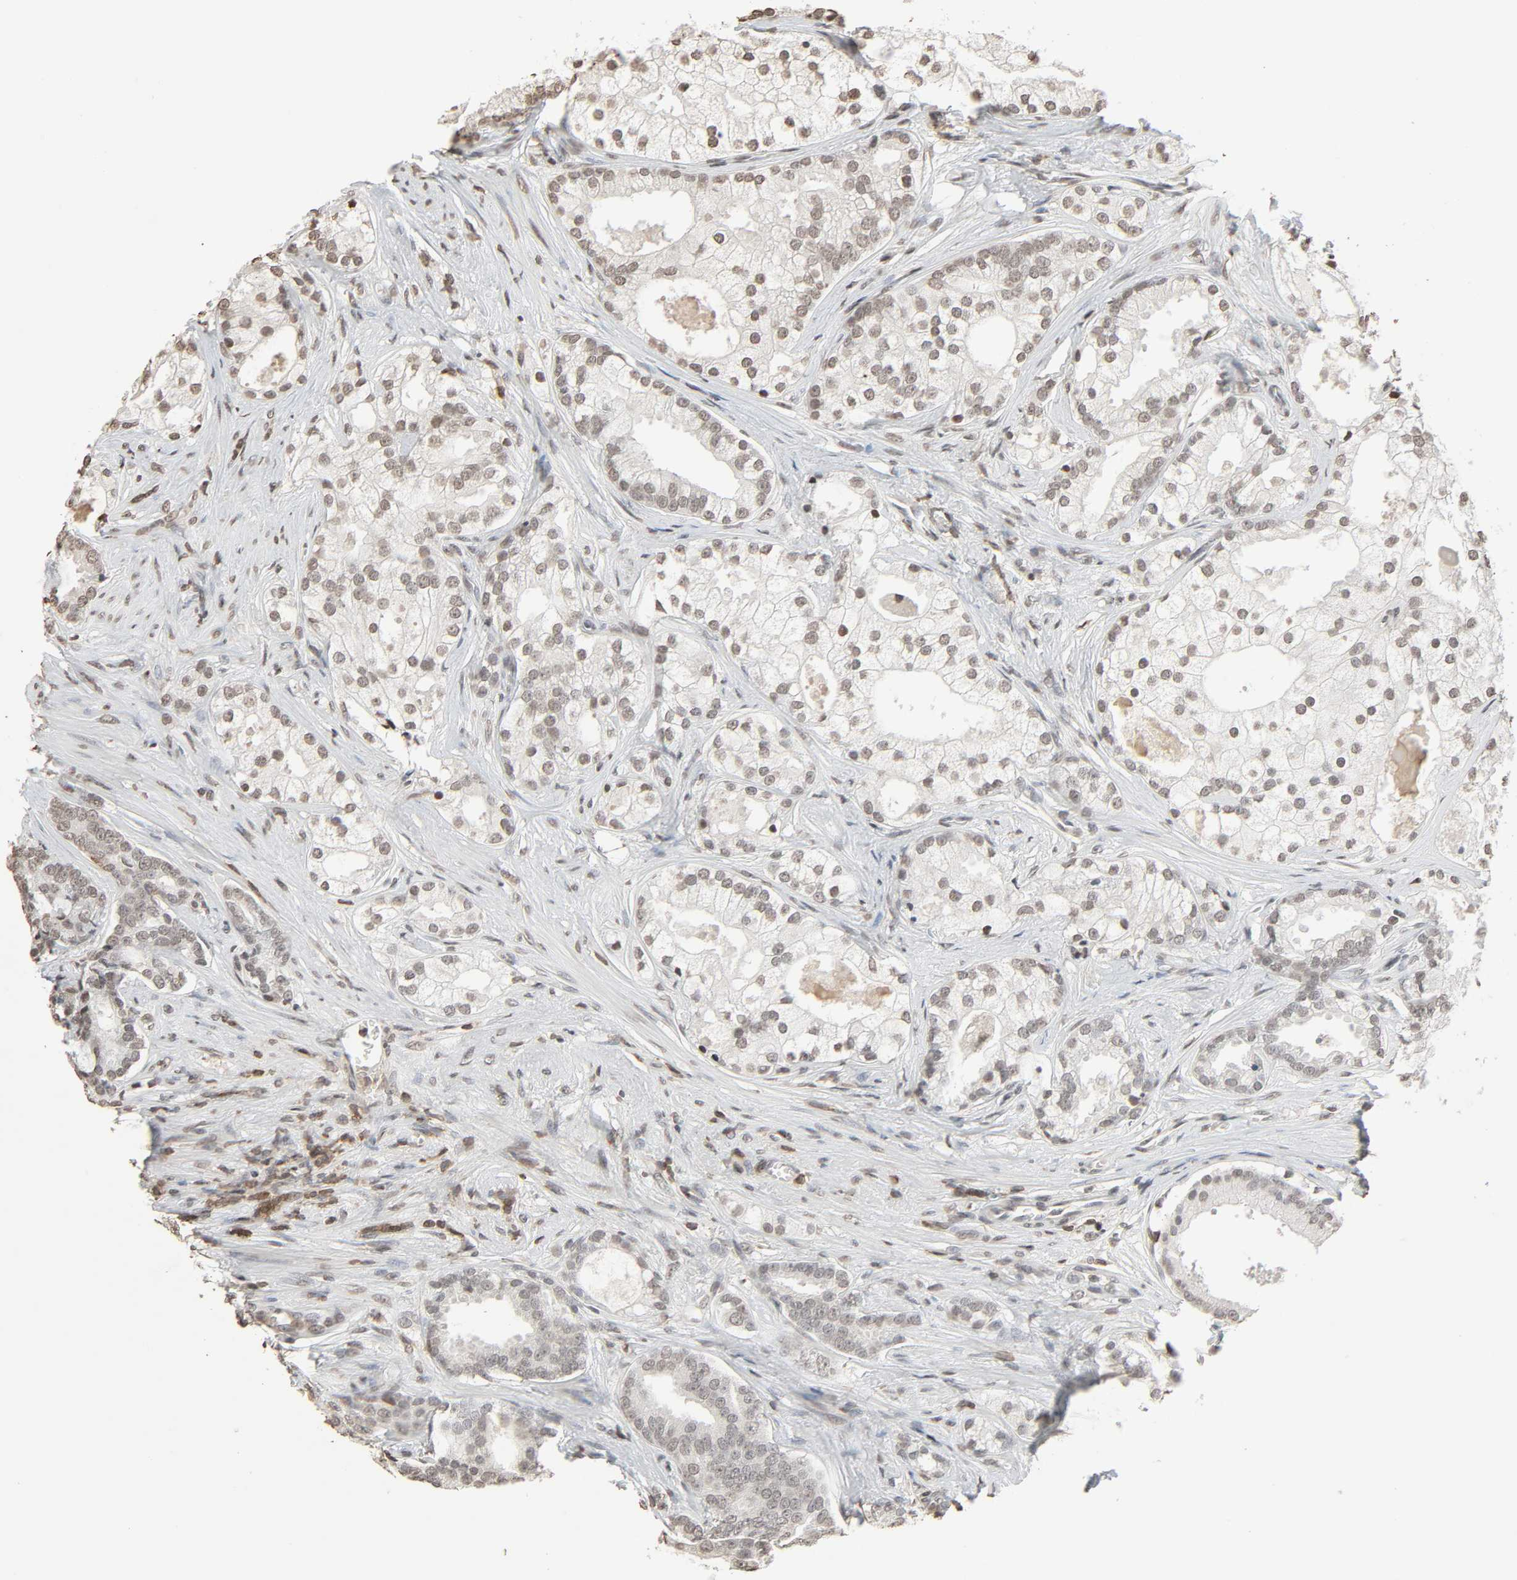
{"staining": {"intensity": "negative", "quantity": "none", "location": "none"}, "tissue": "prostate cancer", "cell_type": "Tumor cells", "image_type": "cancer", "snomed": [{"axis": "morphology", "description": "Adenocarcinoma, Low grade"}, {"axis": "topography", "description": "Prostate"}], "caption": "This is an immunohistochemistry (IHC) image of human adenocarcinoma (low-grade) (prostate). There is no staining in tumor cells.", "gene": "STK4", "patient": {"sex": "male", "age": 58}}